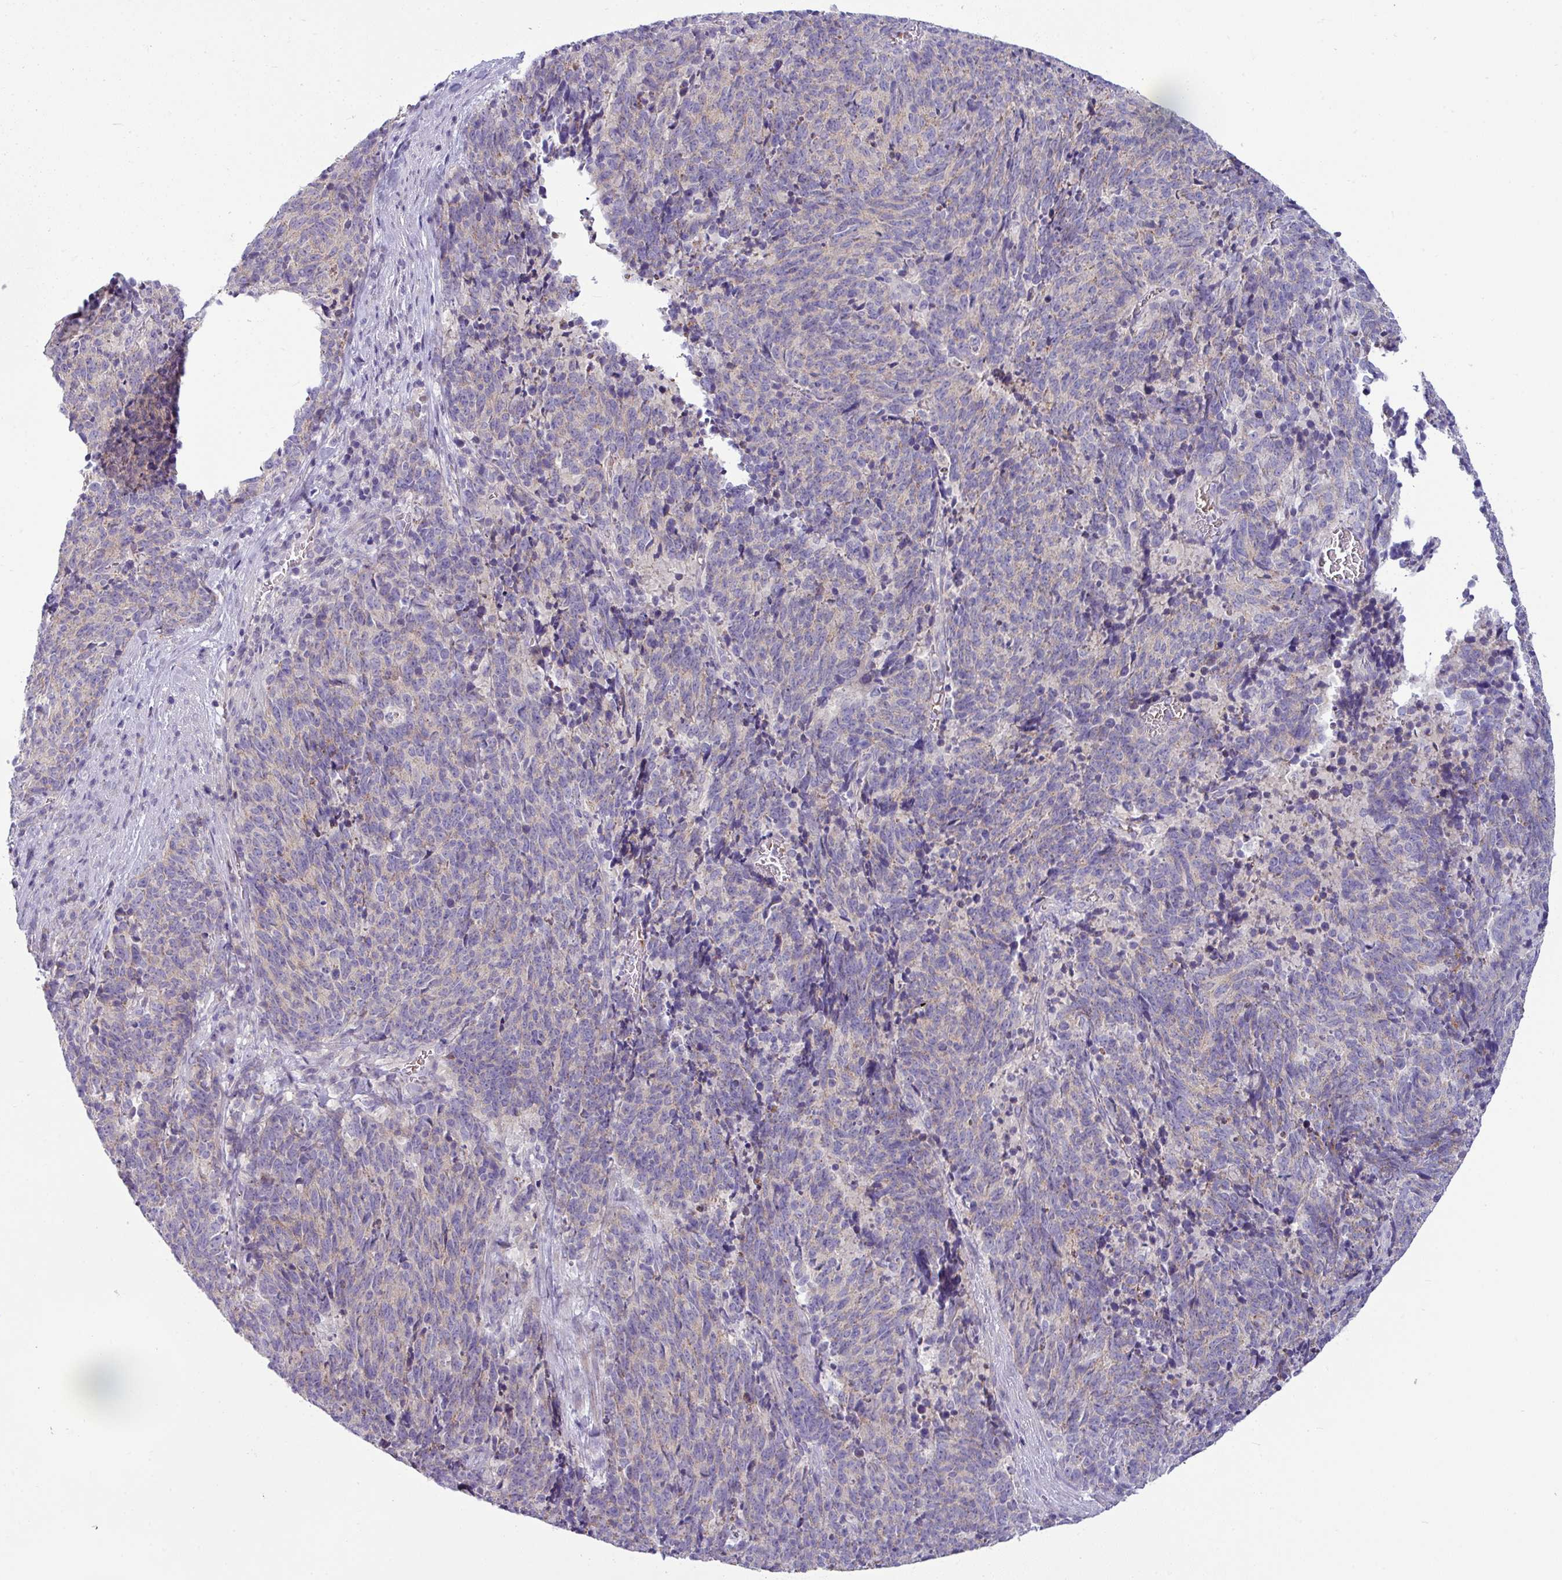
{"staining": {"intensity": "negative", "quantity": "none", "location": "none"}, "tissue": "cervical cancer", "cell_type": "Tumor cells", "image_type": "cancer", "snomed": [{"axis": "morphology", "description": "Squamous cell carcinoma, NOS"}, {"axis": "topography", "description": "Cervix"}], "caption": "Human cervical cancer (squamous cell carcinoma) stained for a protein using immunohistochemistry (IHC) reveals no expression in tumor cells.", "gene": "ACAP3", "patient": {"sex": "female", "age": 29}}